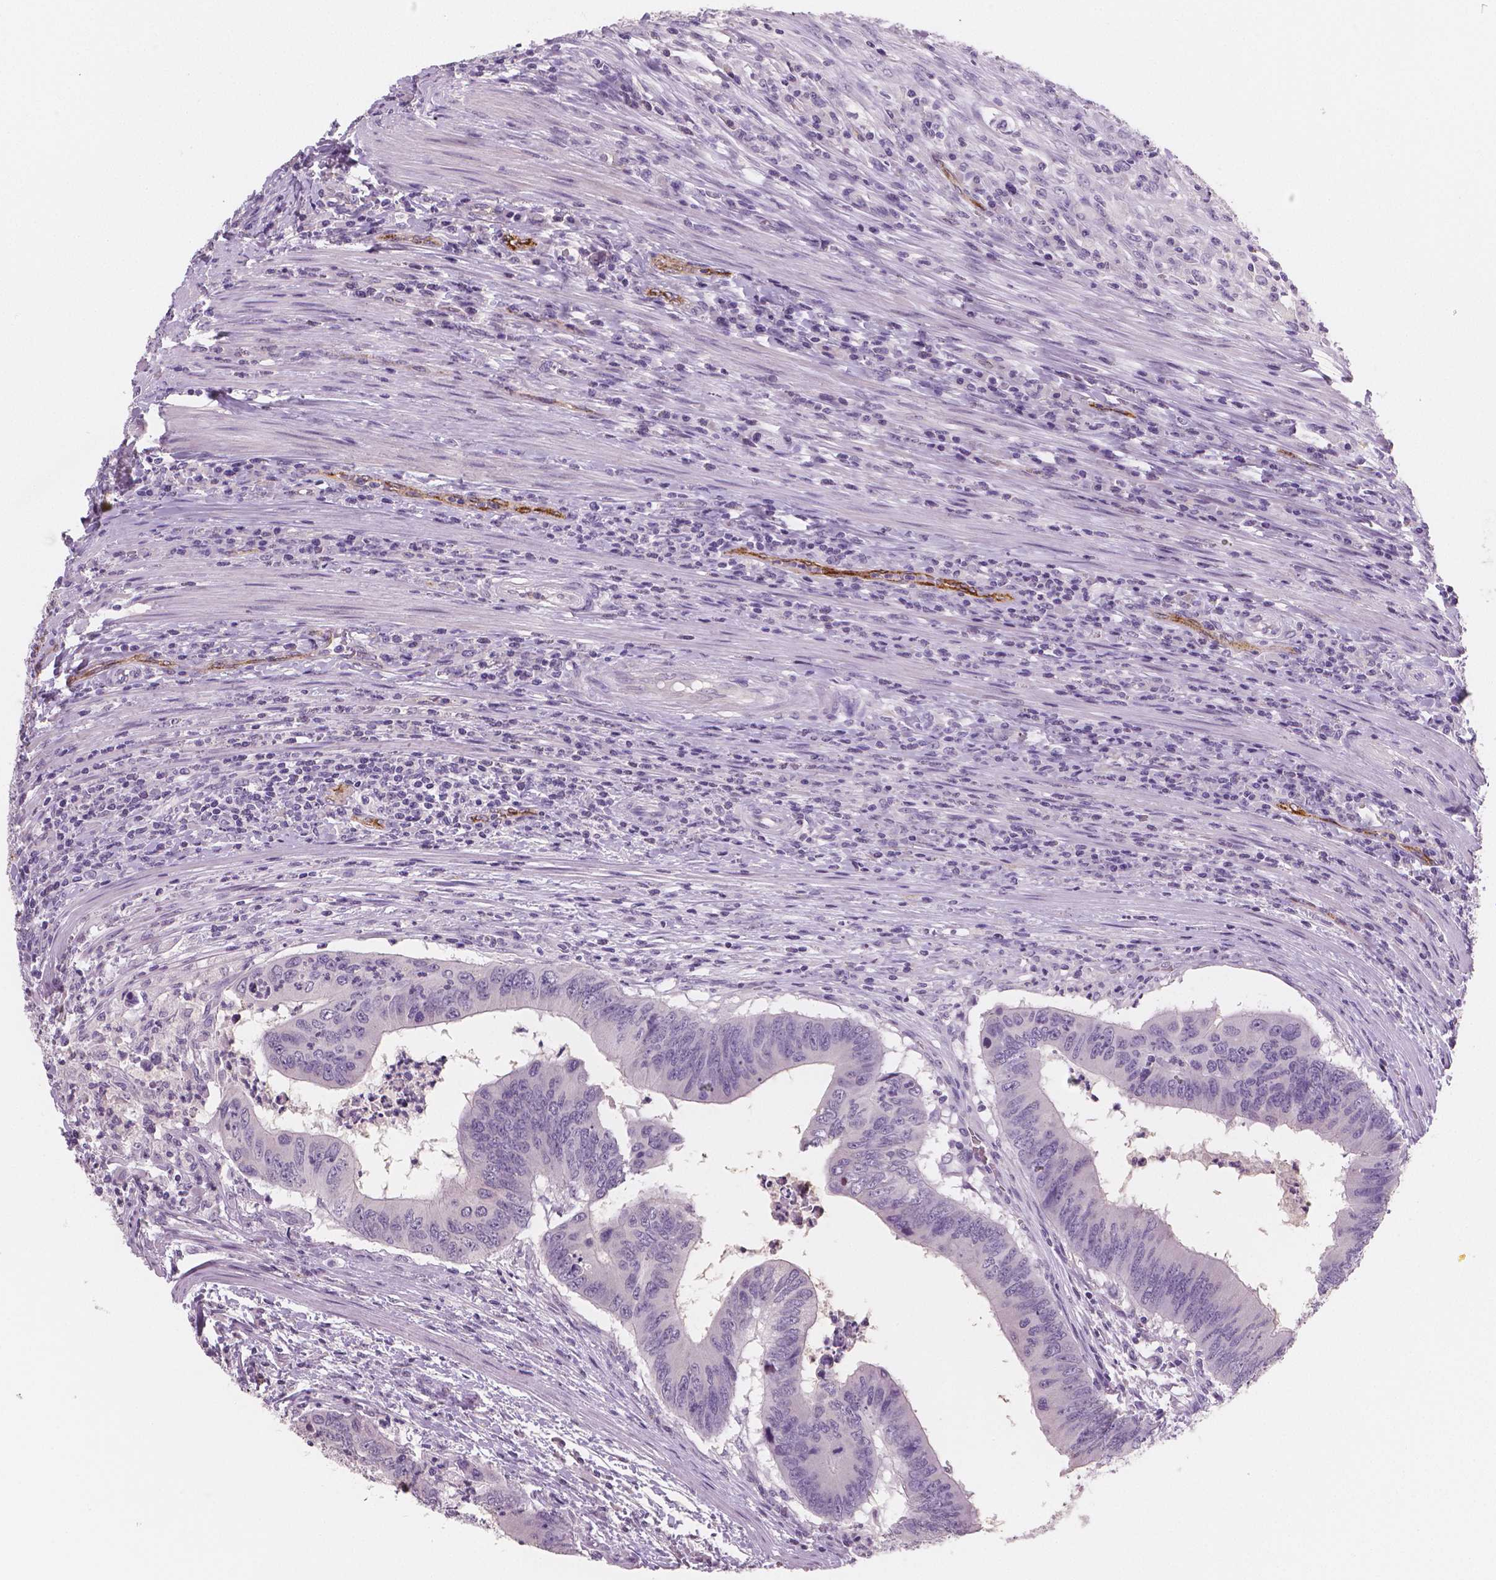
{"staining": {"intensity": "negative", "quantity": "none", "location": "none"}, "tissue": "colorectal cancer", "cell_type": "Tumor cells", "image_type": "cancer", "snomed": [{"axis": "morphology", "description": "Adenocarcinoma, NOS"}, {"axis": "topography", "description": "Colon"}], "caption": "There is no significant positivity in tumor cells of adenocarcinoma (colorectal). Nuclei are stained in blue.", "gene": "TSPAN7", "patient": {"sex": "male", "age": 53}}